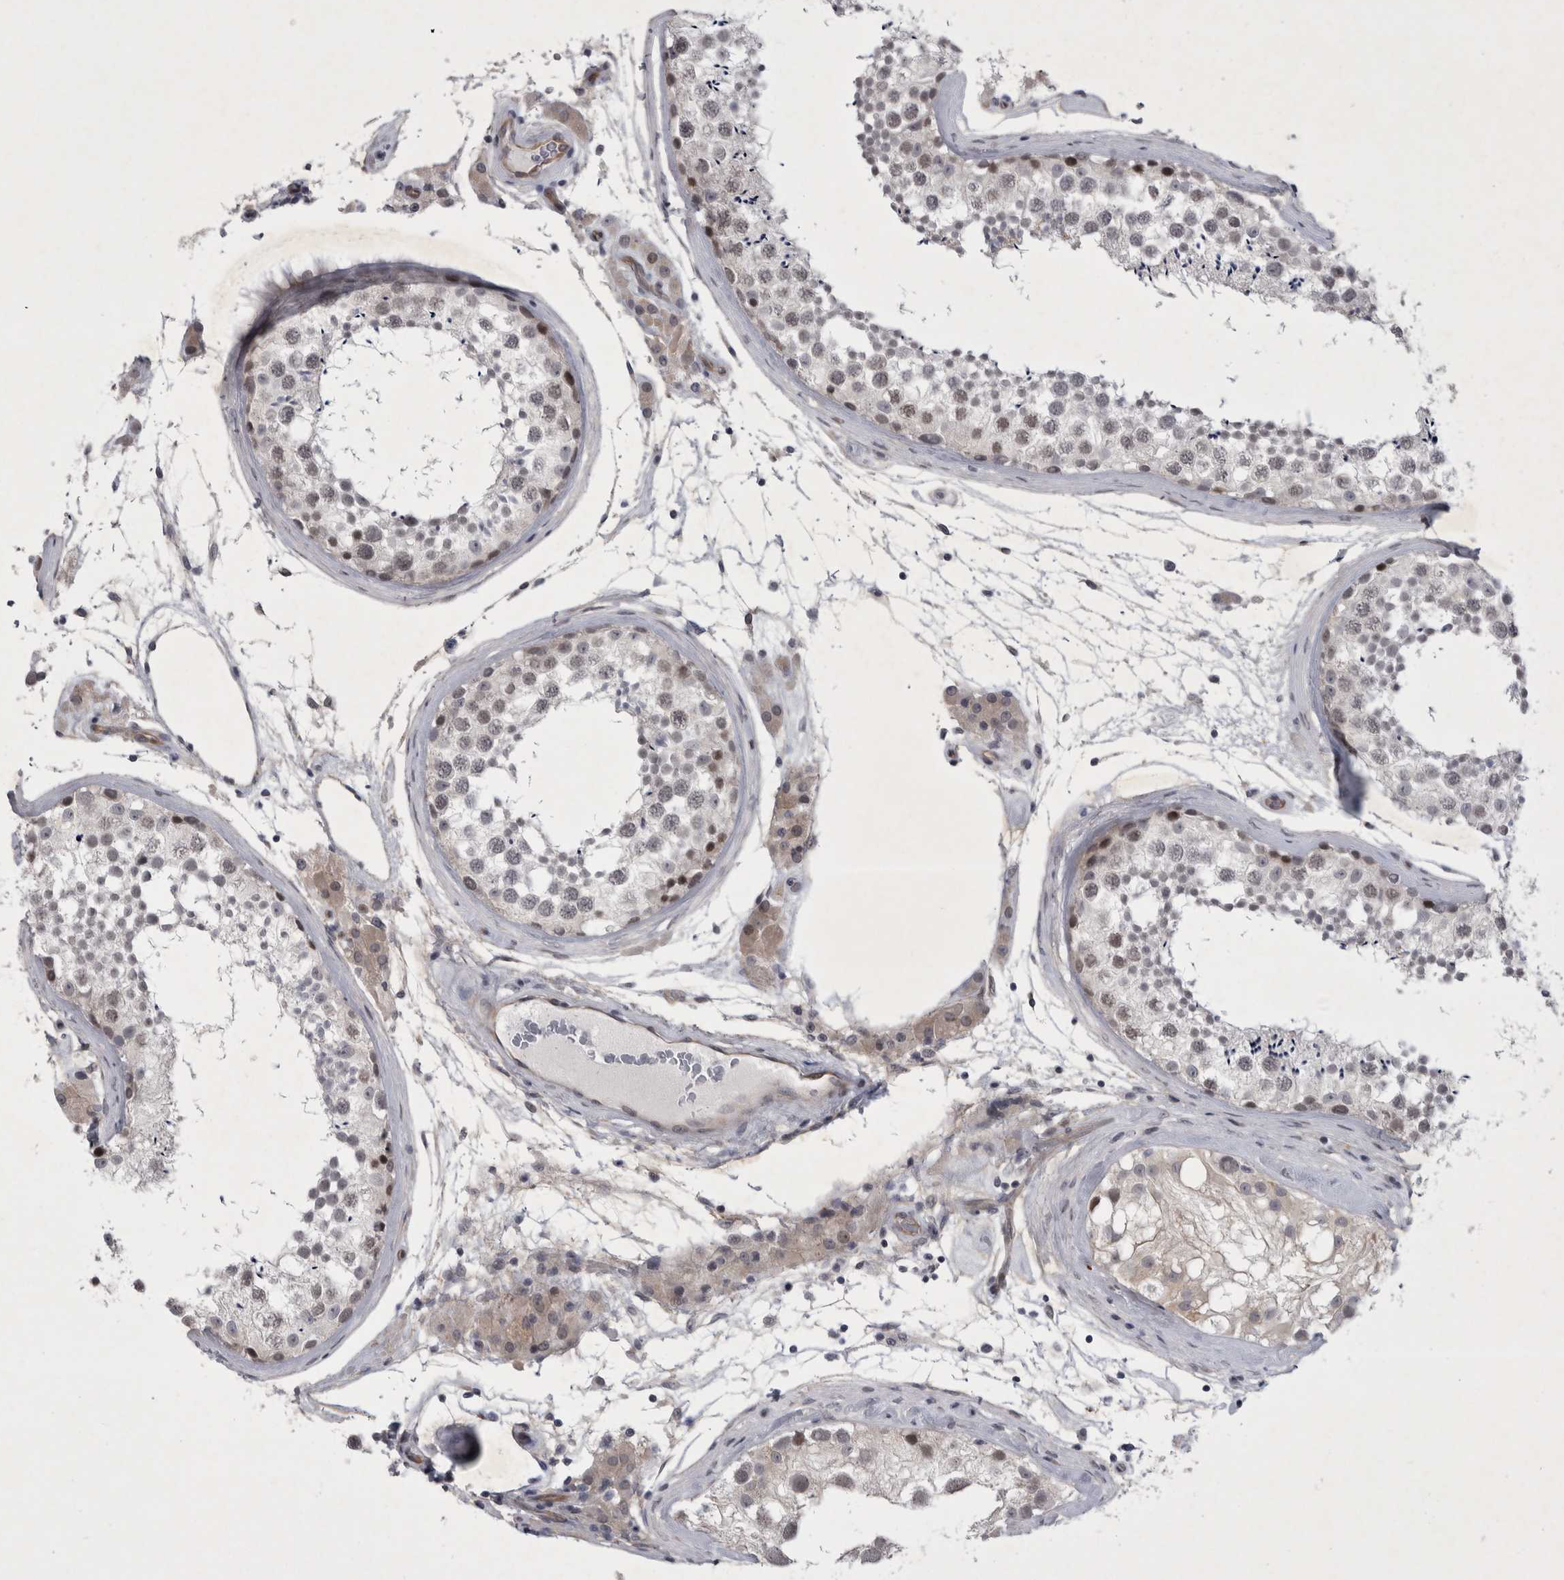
{"staining": {"intensity": "moderate", "quantity": "<25%", "location": "nuclear"}, "tissue": "testis", "cell_type": "Cells in seminiferous ducts", "image_type": "normal", "snomed": [{"axis": "morphology", "description": "Normal tissue, NOS"}, {"axis": "topography", "description": "Testis"}], "caption": "Protein expression analysis of normal human testis reveals moderate nuclear positivity in approximately <25% of cells in seminiferous ducts. (brown staining indicates protein expression, while blue staining denotes nuclei).", "gene": "PARP11", "patient": {"sex": "male", "age": 46}}